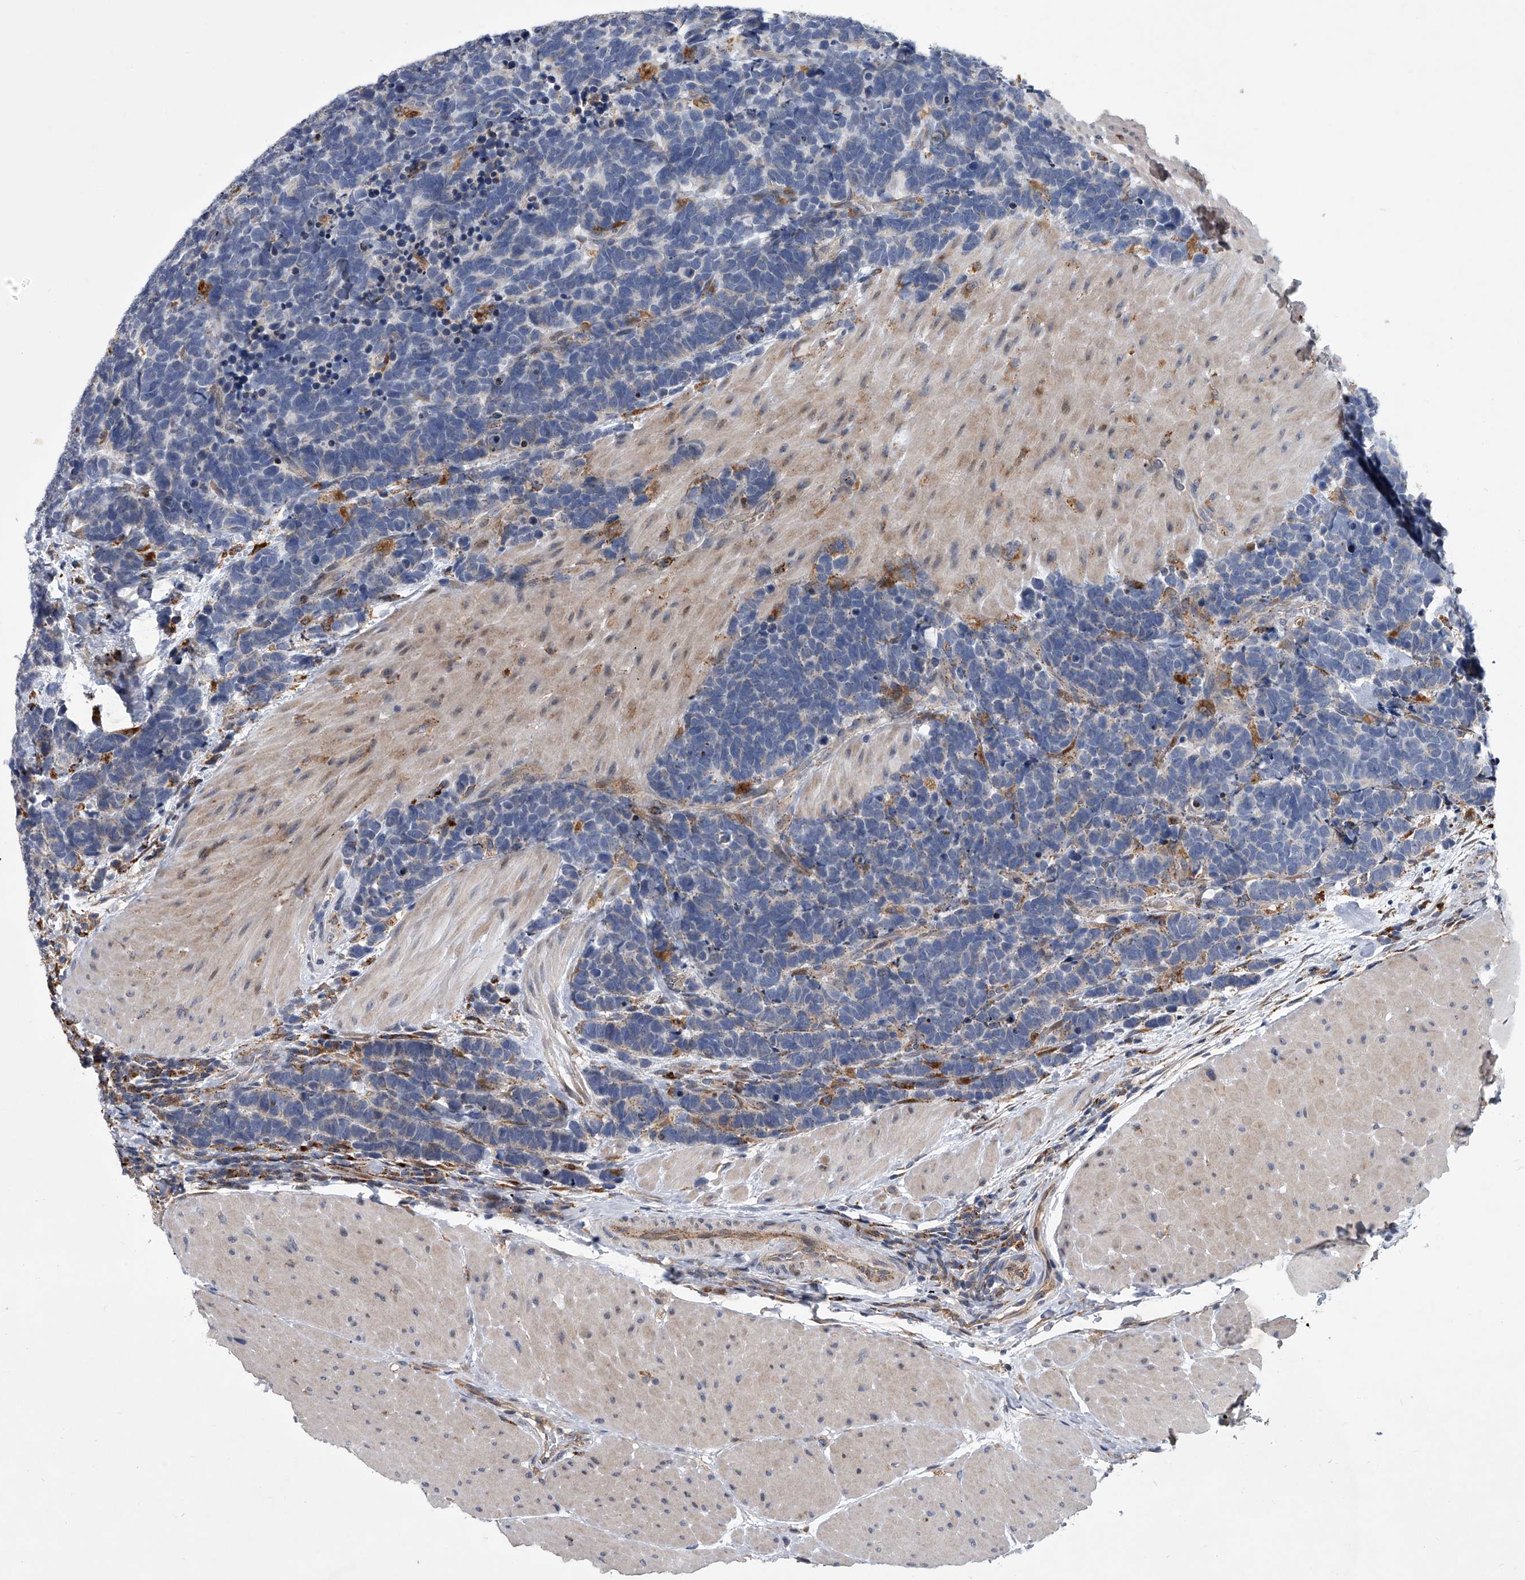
{"staining": {"intensity": "negative", "quantity": "none", "location": "none"}, "tissue": "carcinoid", "cell_type": "Tumor cells", "image_type": "cancer", "snomed": [{"axis": "morphology", "description": "Carcinoma, NOS"}, {"axis": "morphology", "description": "Carcinoid, malignant, NOS"}, {"axis": "topography", "description": "Urinary bladder"}], "caption": "The photomicrograph demonstrates no staining of tumor cells in carcinoid.", "gene": "TRIM8", "patient": {"sex": "male", "age": 57}}